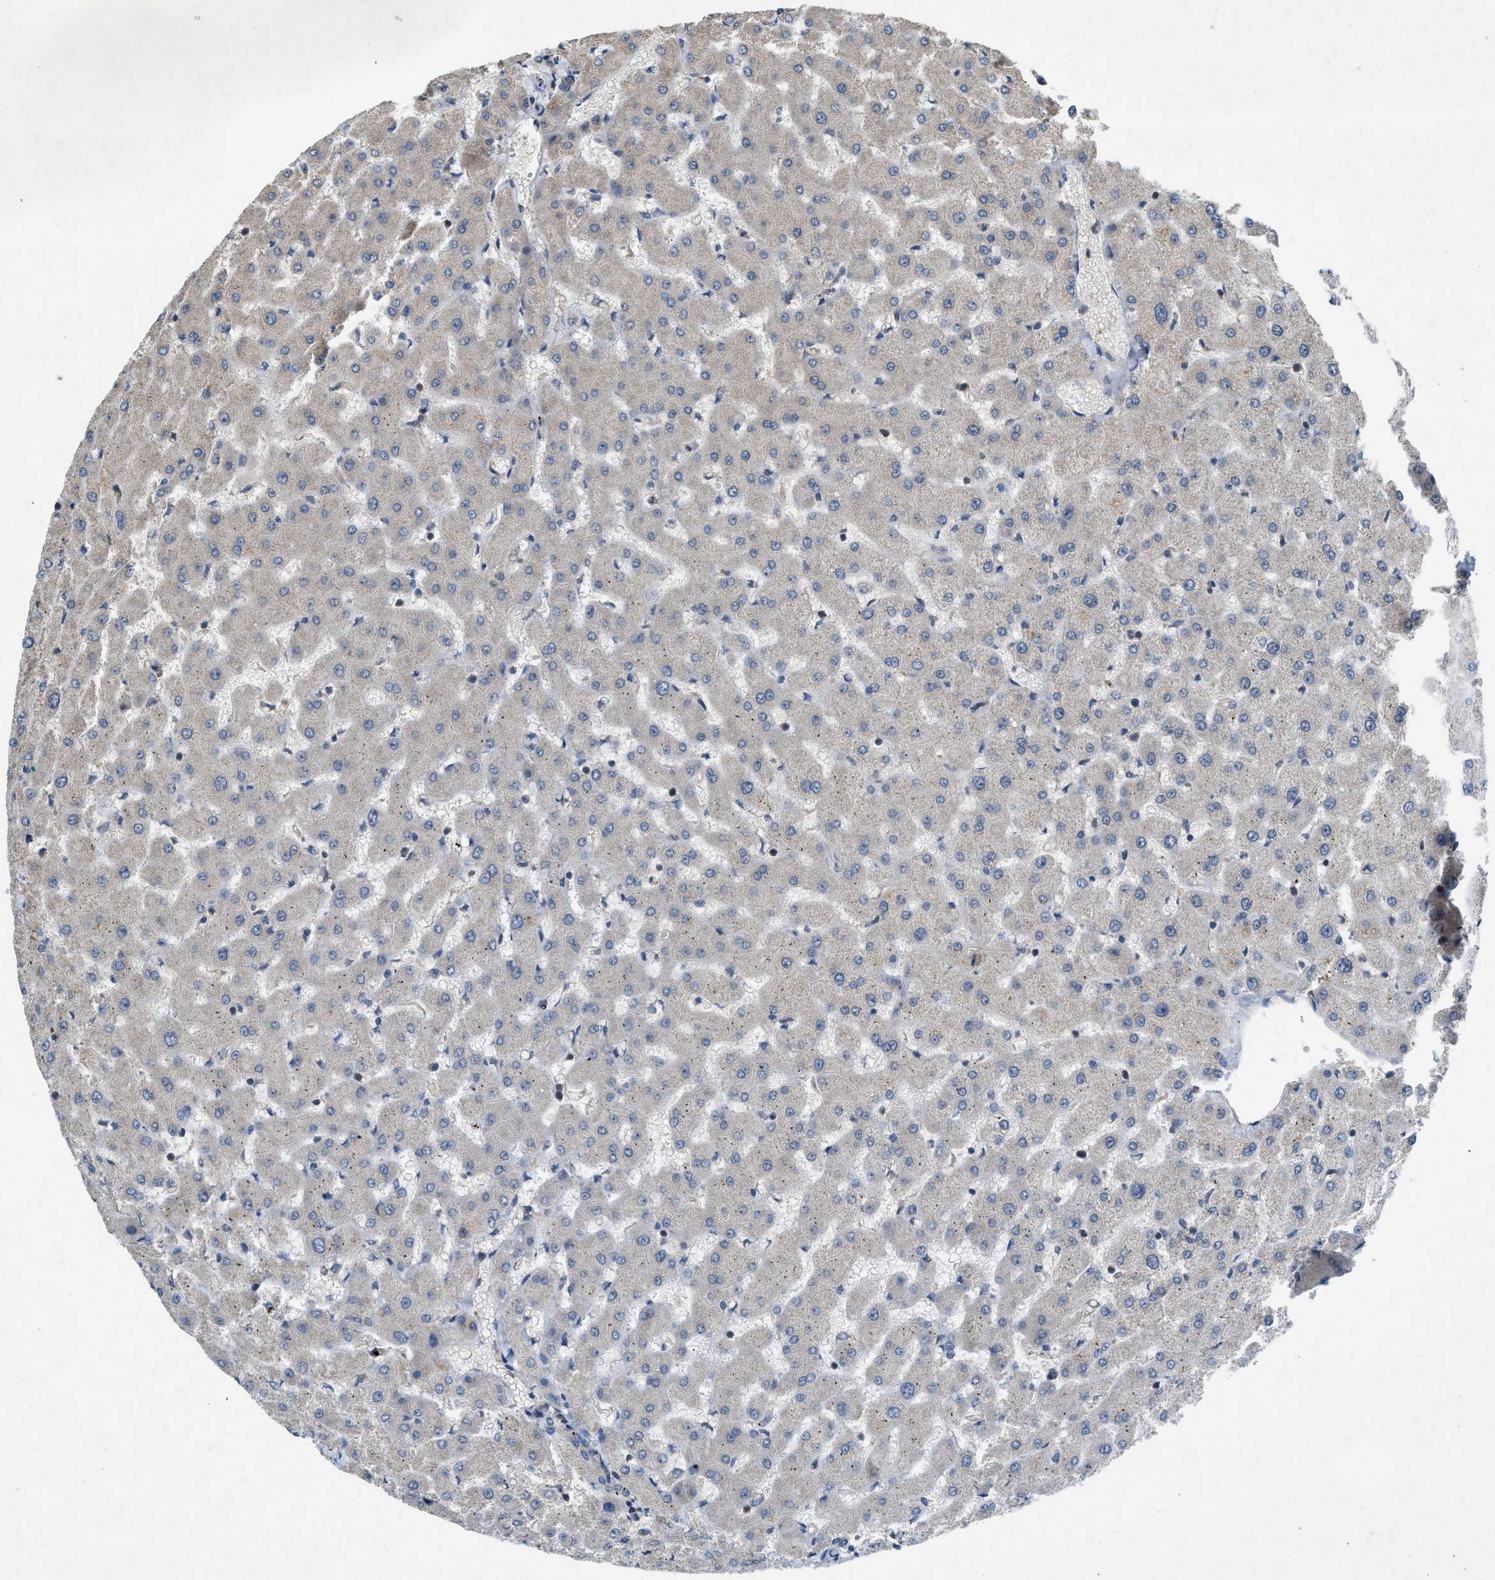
{"staining": {"intensity": "weak", "quantity": "<25%", "location": "cytoplasmic/membranous"}, "tissue": "liver", "cell_type": "Cholangiocytes", "image_type": "normal", "snomed": [{"axis": "morphology", "description": "Normal tissue, NOS"}, {"axis": "topography", "description": "Liver"}], "caption": "IHC micrograph of benign liver: human liver stained with DAB exhibits no significant protein staining in cholangiocytes. Nuclei are stained in blue.", "gene": "PPP3CA", "patient": {"sex": "female", "age": 63}}